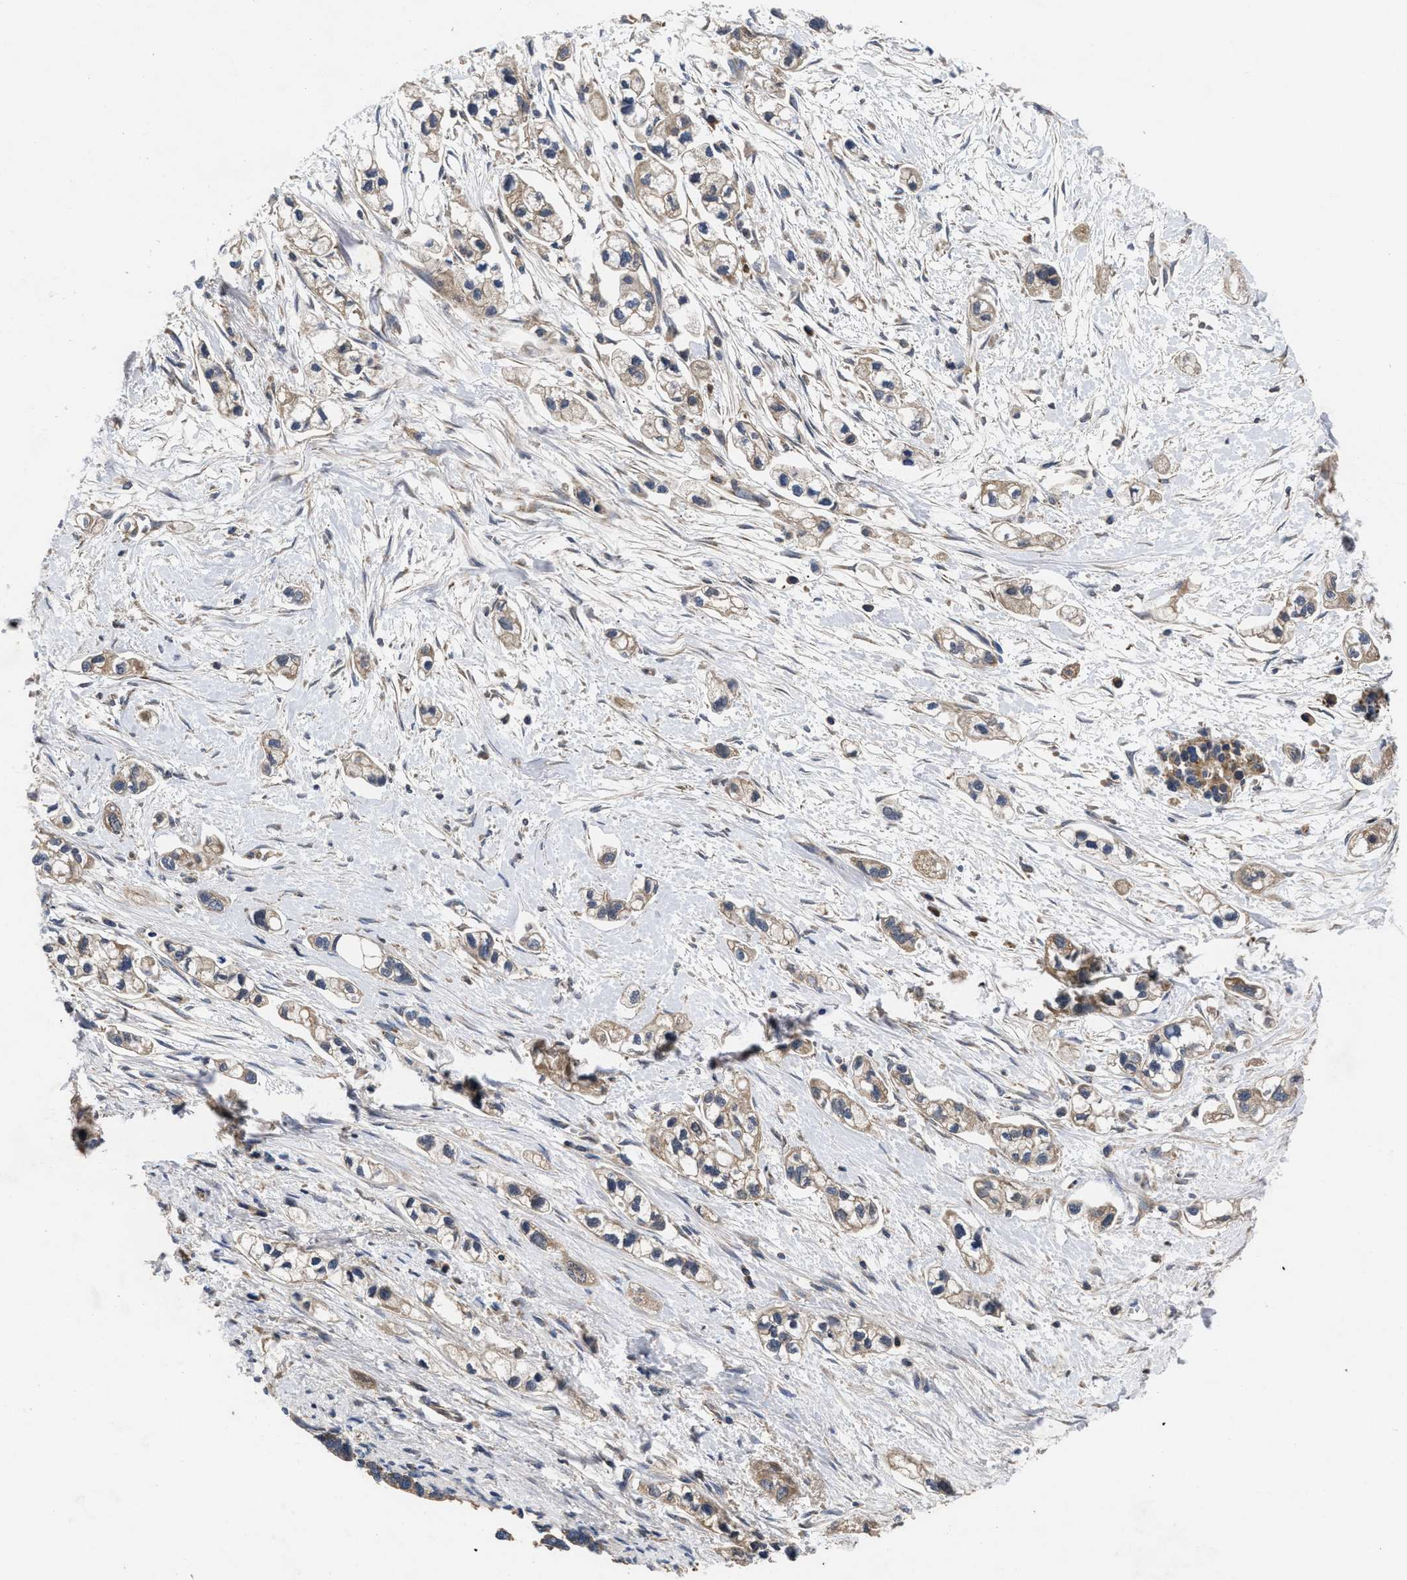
{"staining": {"intensity": "weak", "quantity": ">75%", "location": "cytoplasmic/membranous"}, "tissue": "pancreatic cancer", "cell_type": "Tumor cells", "image_type": "cancer", "snomed": [{"axis": "morphology", "description": "Adenocarcinoma, NOS"}, {"axis": "topography", "description": "Pancreas"}], "caption": "A histopathology image of human pancreatic adenocarcinoma stained for a protein displays weak cytoplasmic/membranous brown staining in tumor cells.", "gene": "LRRC3", "patient": {"sex": "male", "age": 74}}